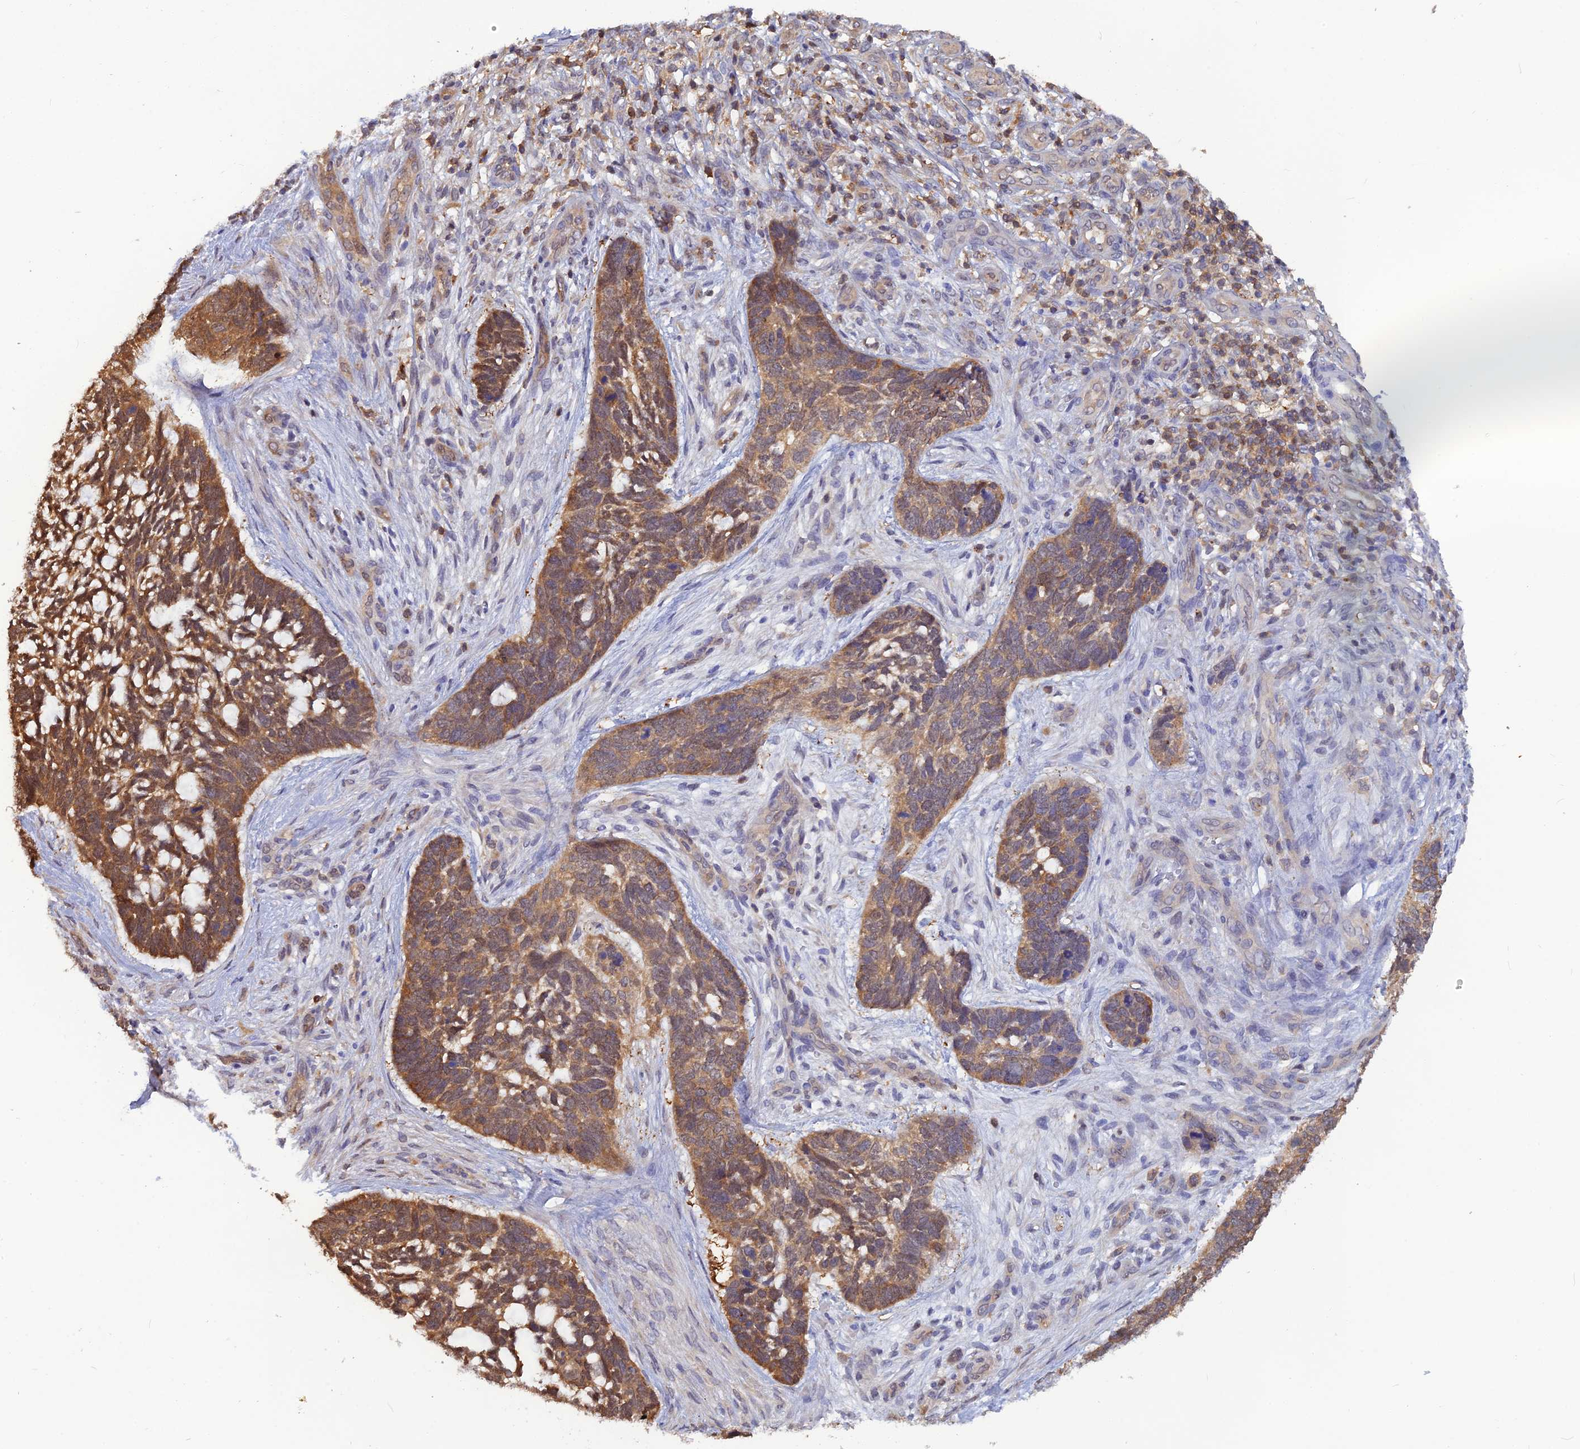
{"staining": {"intensity": "moderate", "quantity": ">75%", "location": "cytoplasmic/membranous"}, "tissue": "skin cancer", "cell_type": "Tumor cells", "image_type": "cancer", "snomed": [{"axis": "morphology", "description": "Basal cell carcinoma"}, {"axis": "topography", "description": "Skin"}], "caption": "Immunohistochemical staining of human skin cancer (basal cell carcinoma) reveals medium levels of moderate cytoplasmic/membranous staining in about >75% of tumor cells.", "gene": "HINT1", "patient": {"sex": "male", "age": 88}}